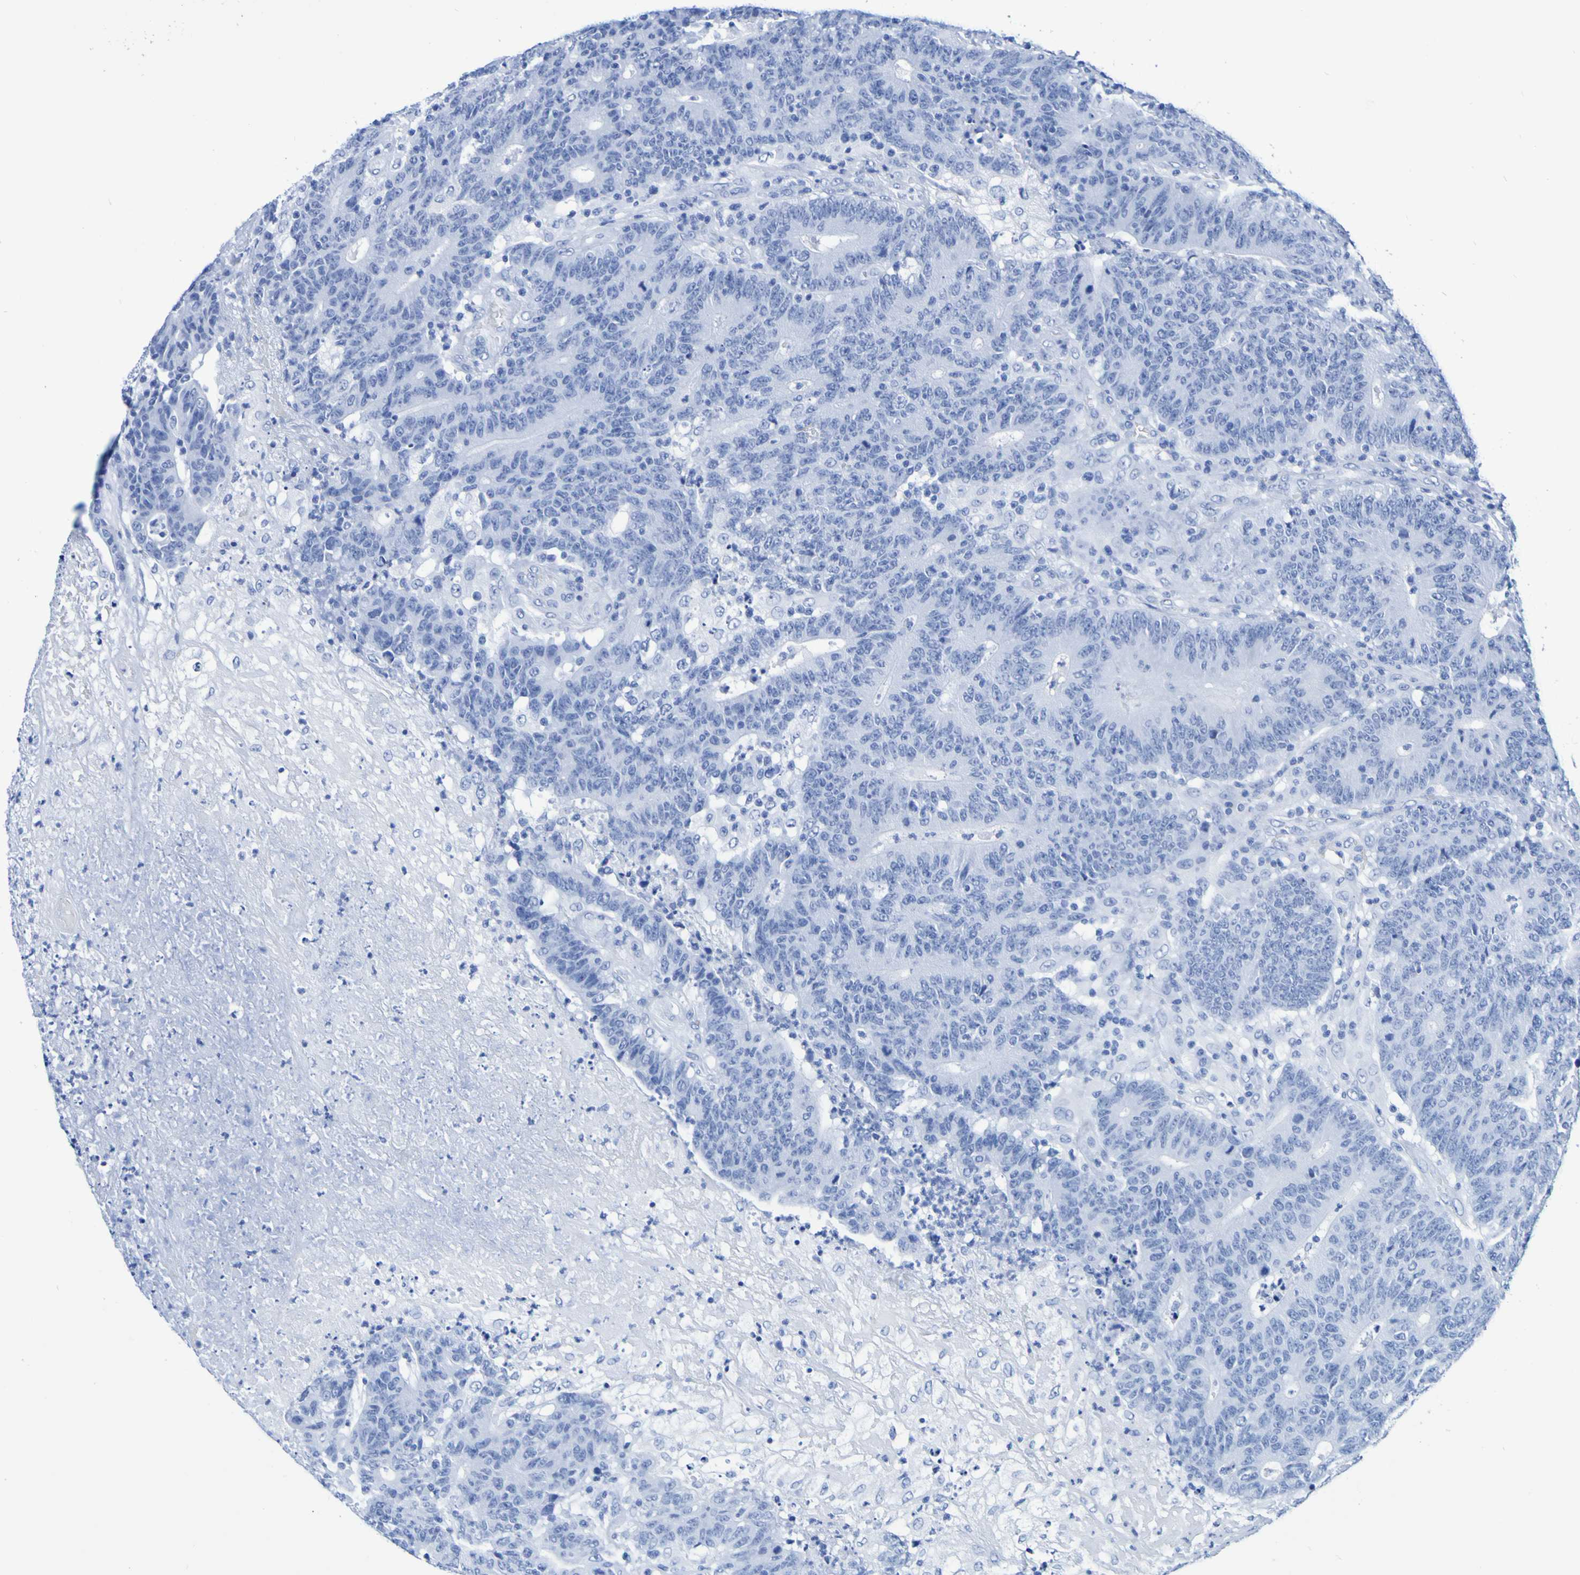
{"staining": {"intensity": "negative", "quantity": "none", "location": "none"}, "tissue": "colorectal cancer", "cell_type": "Tumor cells", "image_type": "cancer", "snomed": [{"axis": "morphology", "description": "Normal tissue, NOS"}, {"axis": "morphology", "description": "Adenocarcinoma, NOS"}, {"axis": "topography", "description": "Colon"}], "caption": "This is an immunohistochemistry photomicrograph of human colorectal cancer (adenocarcinoma). There is no staining in tumor cells.", "gene": "DPEP1", "patient": {"sex": "female", "age": 75}}